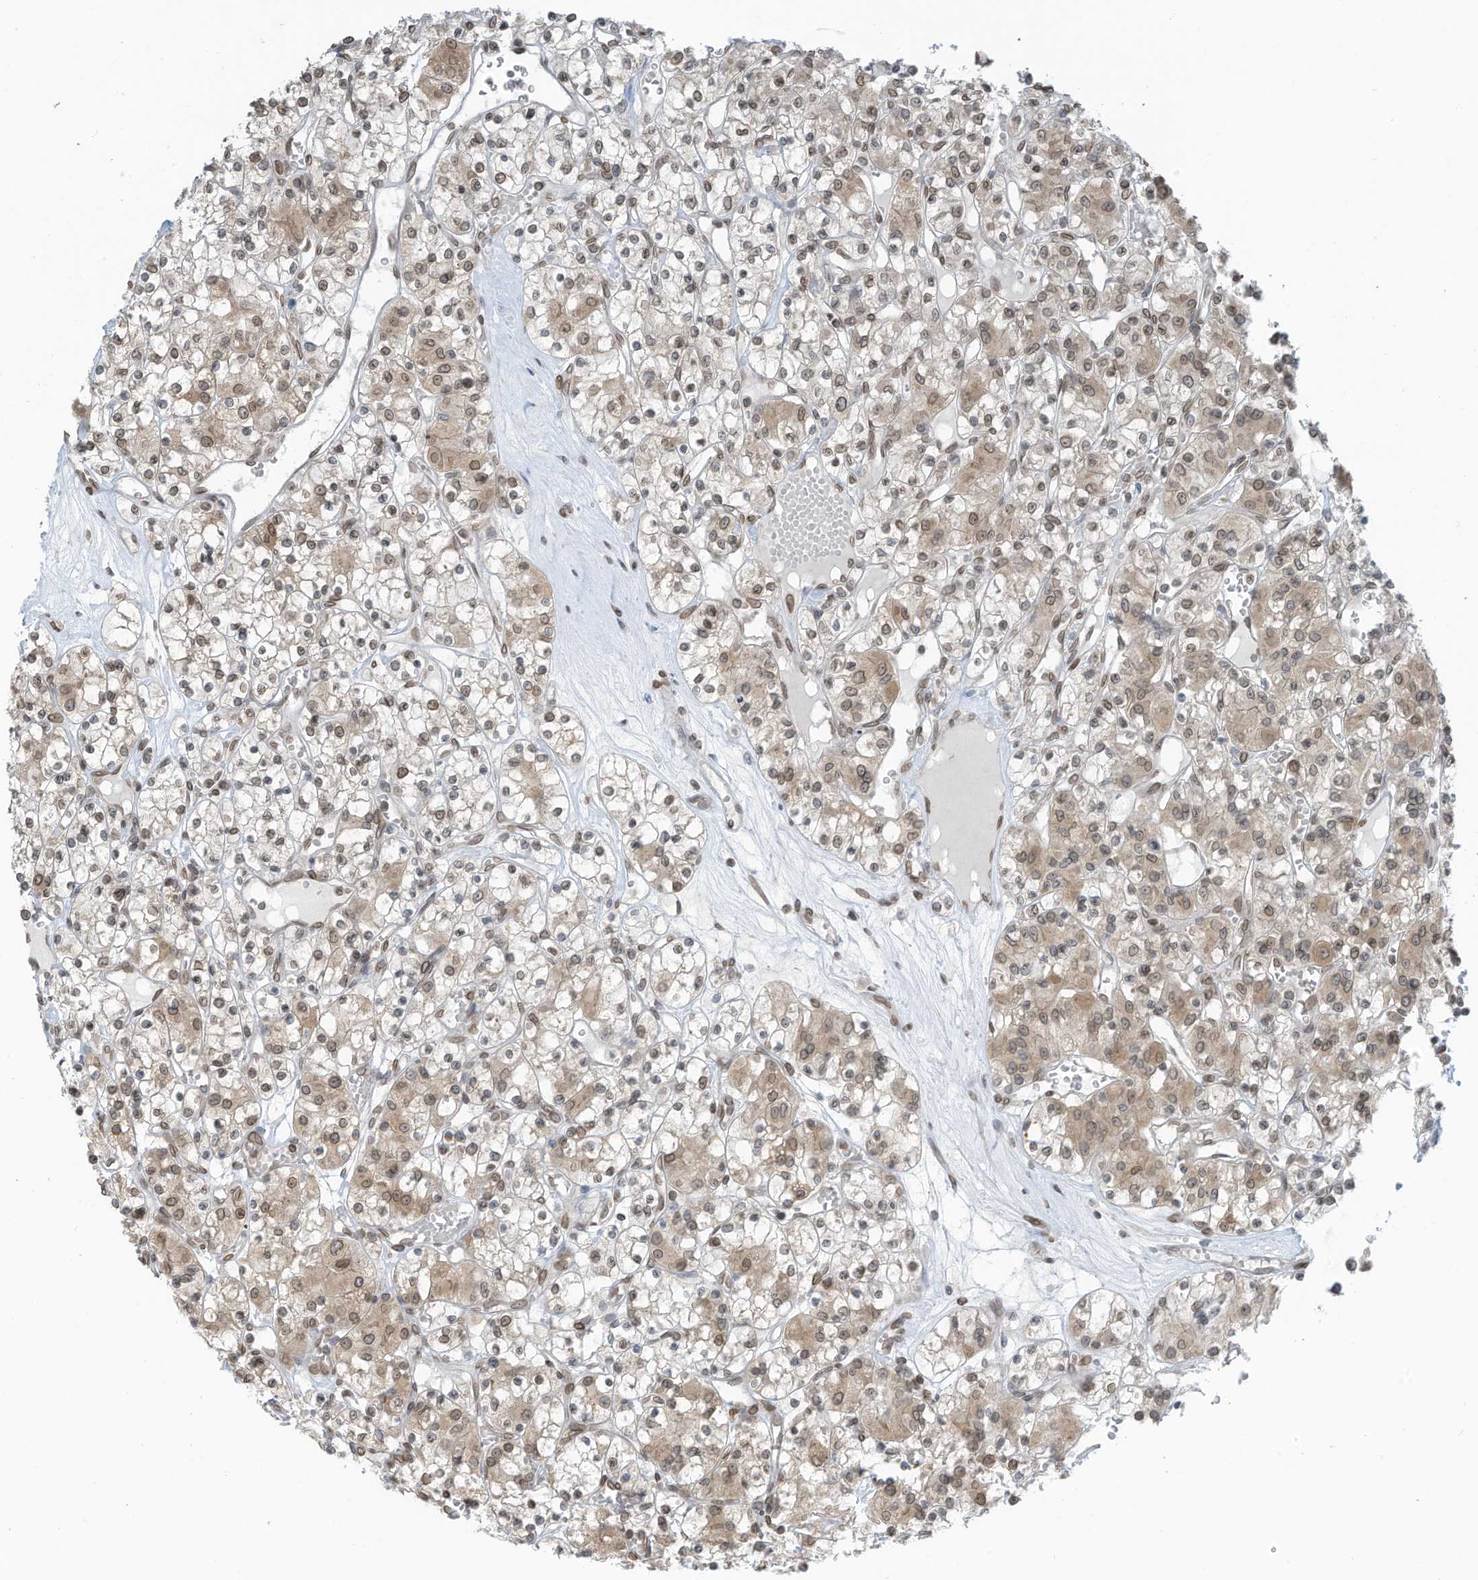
{"staining": {"intensity": "weak", "quantity": ">75%", "location": "cytoplasmic/membranous,nuclear"}, "tissue": "renal cancer", "cell_type": "Tumor cells", "image_type": "cancer", "snomed": [{"axis": "morphology", "description": "Adenocarcinoma, NOS"}, {"axis": "topography", "description": "Kidney"}], "caption": "Brown immunohistochemical staining in renal adenocarcinoma displays weak cytoplasmic/membranous and nuclear positivity in about >75% of tumor cells. Nuclei are stained in blue.", "gene": "RABL3", "patient": {"sex": "female", "age": 59}}